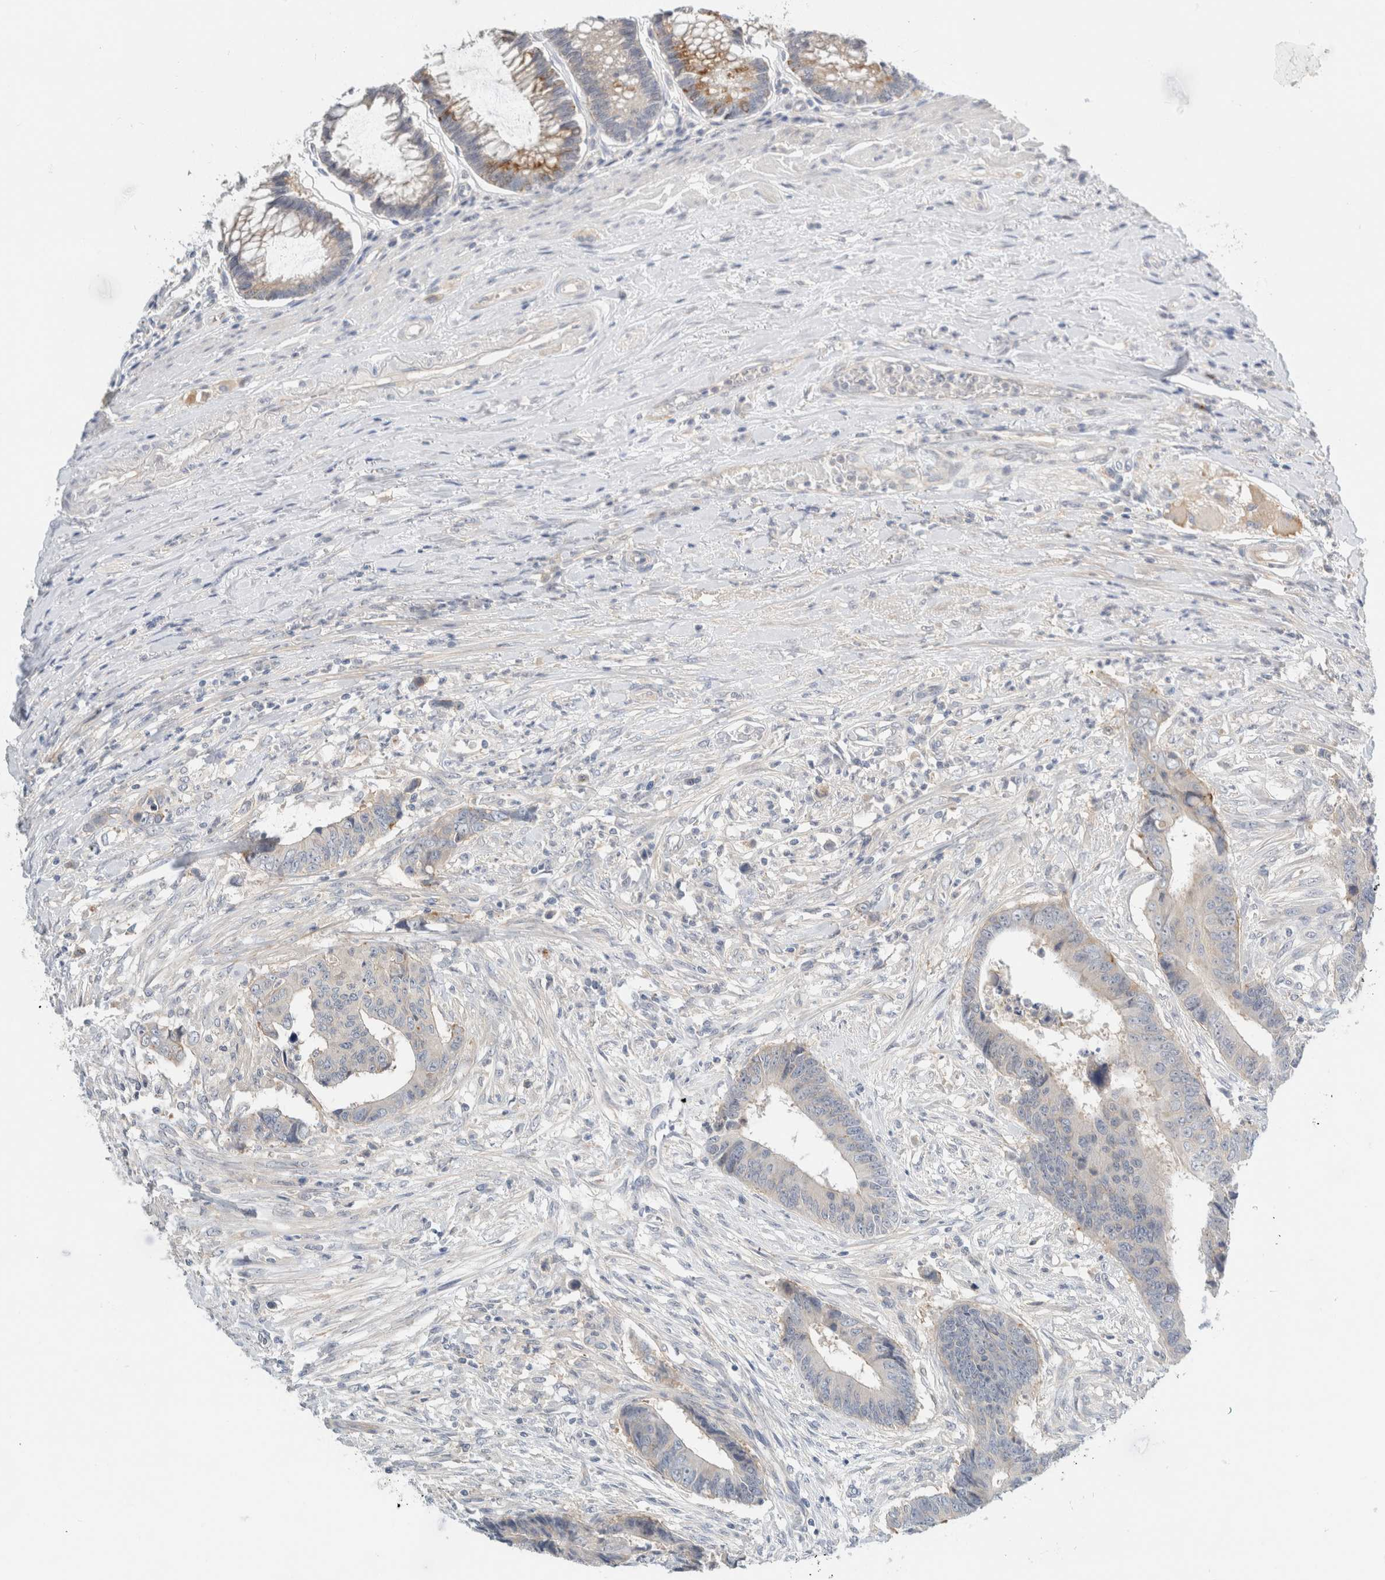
{"staining": {"intensity": "moderate", "quantity": "<25%", "location": "cytoplasmic/membranous"}, "tissue": "colorectal cancer", "cell_type": "Tumor cells", "image_type": "cancer", "snomed": [{"axis": "morphology", "description": "Adenocarcinoma, NOS"}, {"axis": "topography", "description": "Rectum"}], "caption": "DAB (3,3'-diaminobenzidine) immunohistochemical staining of human colorectal cancer (adenocarcinoma) exhibits moderate cytoplasmic/membranous protein positivity in approximately <25% of tumor cells. The staining was performed using DAB (3,3'-diaminobenzidine) to visualize the protein expression in brown, while the nuclei were stained in blue with hematoxylin (Magnification: 20x).", "gene": "SDR16C5", "patient": {"sex": "male", "age": 84}}